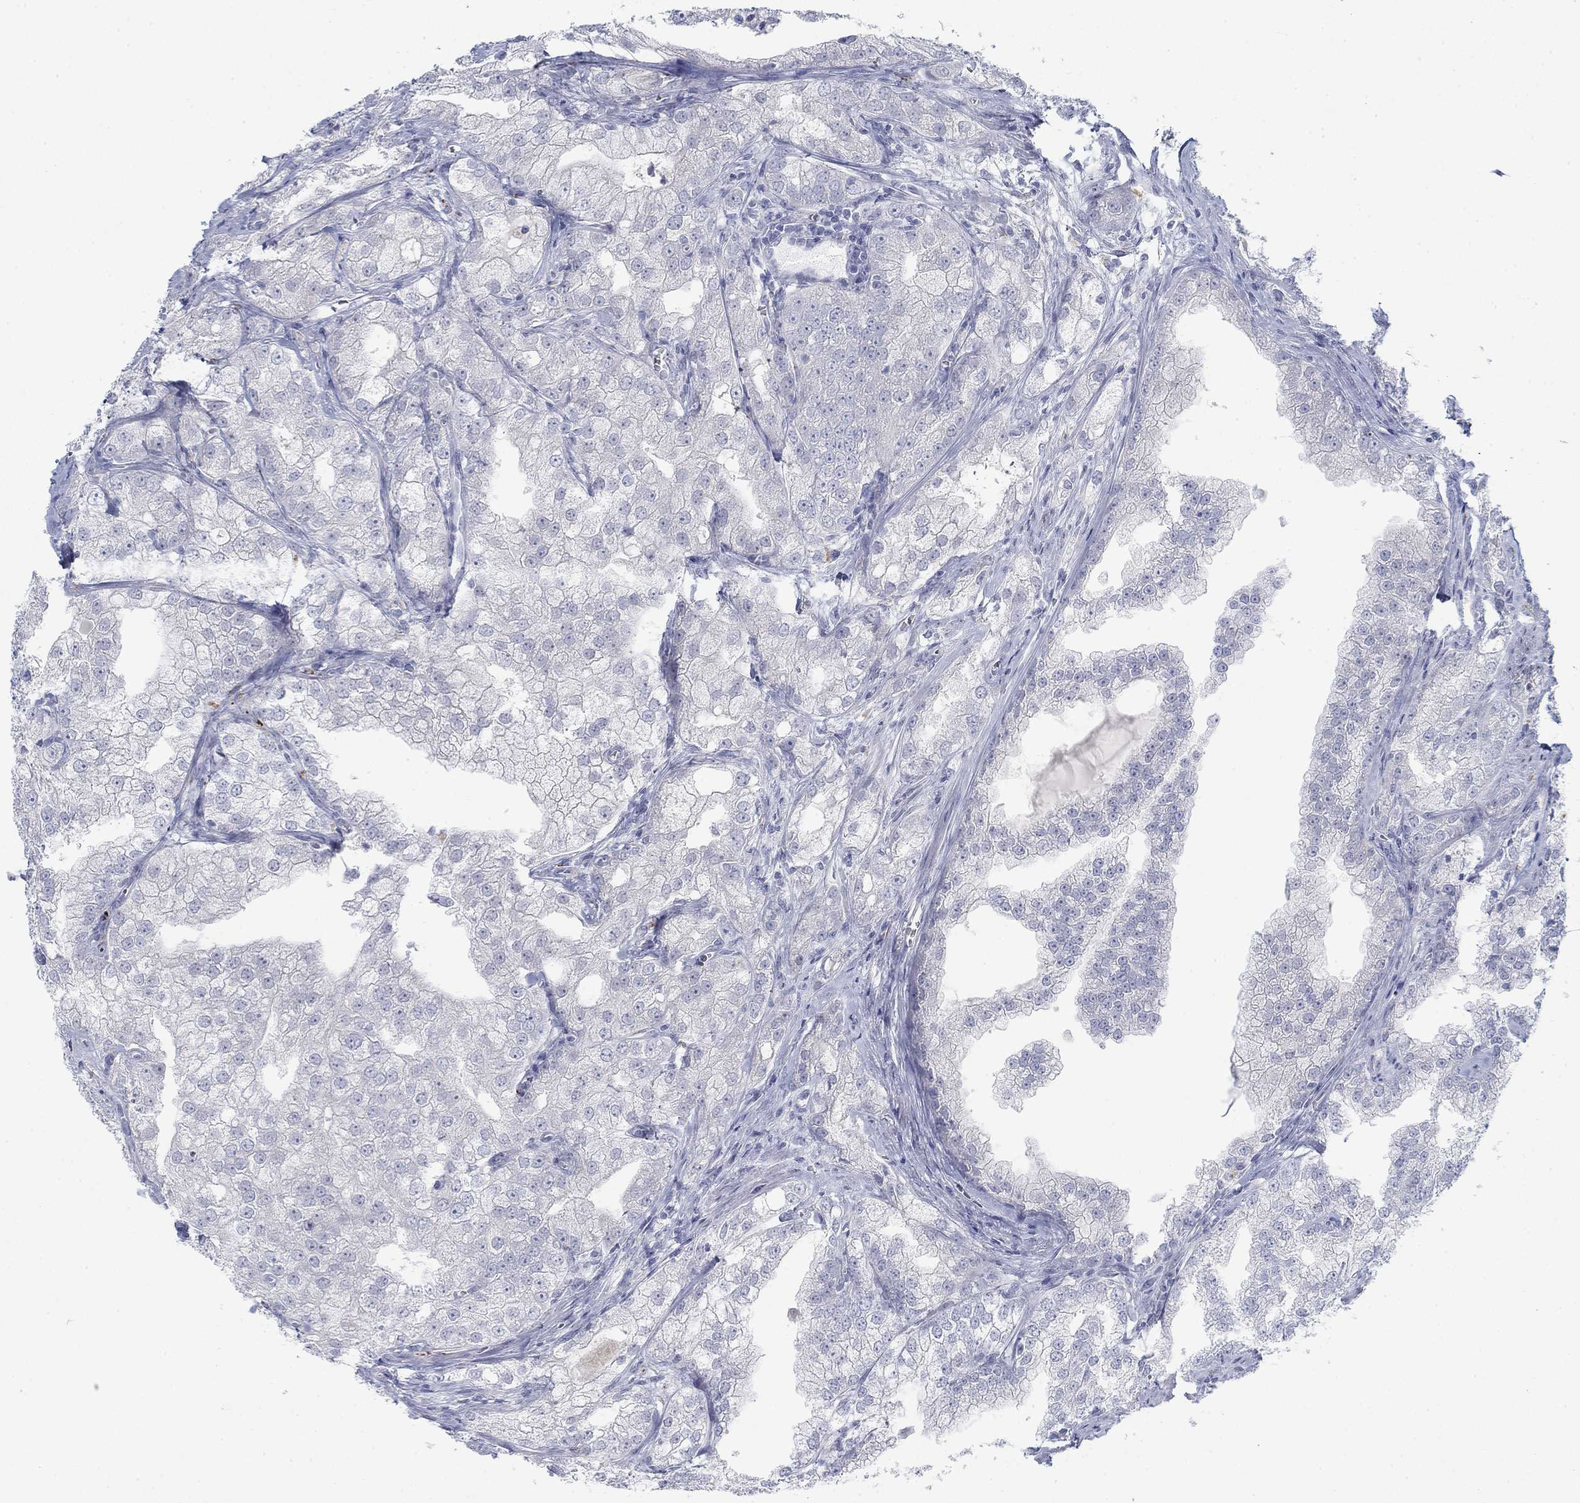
{"staining": {"intensity": "negative", "quantity": "none", "location": "none"}, "tissue": "prostate cancer", "cell_type": "Tumor cells", "image_type": "cancer", "snomed": [{"axis": "morphology", "description": "Adenocarcinoma, NOS"}, {"axis": "topography", "description": "Prostate"}], "caption": "IHC photomicrograph of prostate cancer (adenocarcinoma) stained for a protein (brown), which reveals no expression in tumor cells.", "gene": "DNAL1", "patient": {"sex": "male", "age": 70}}